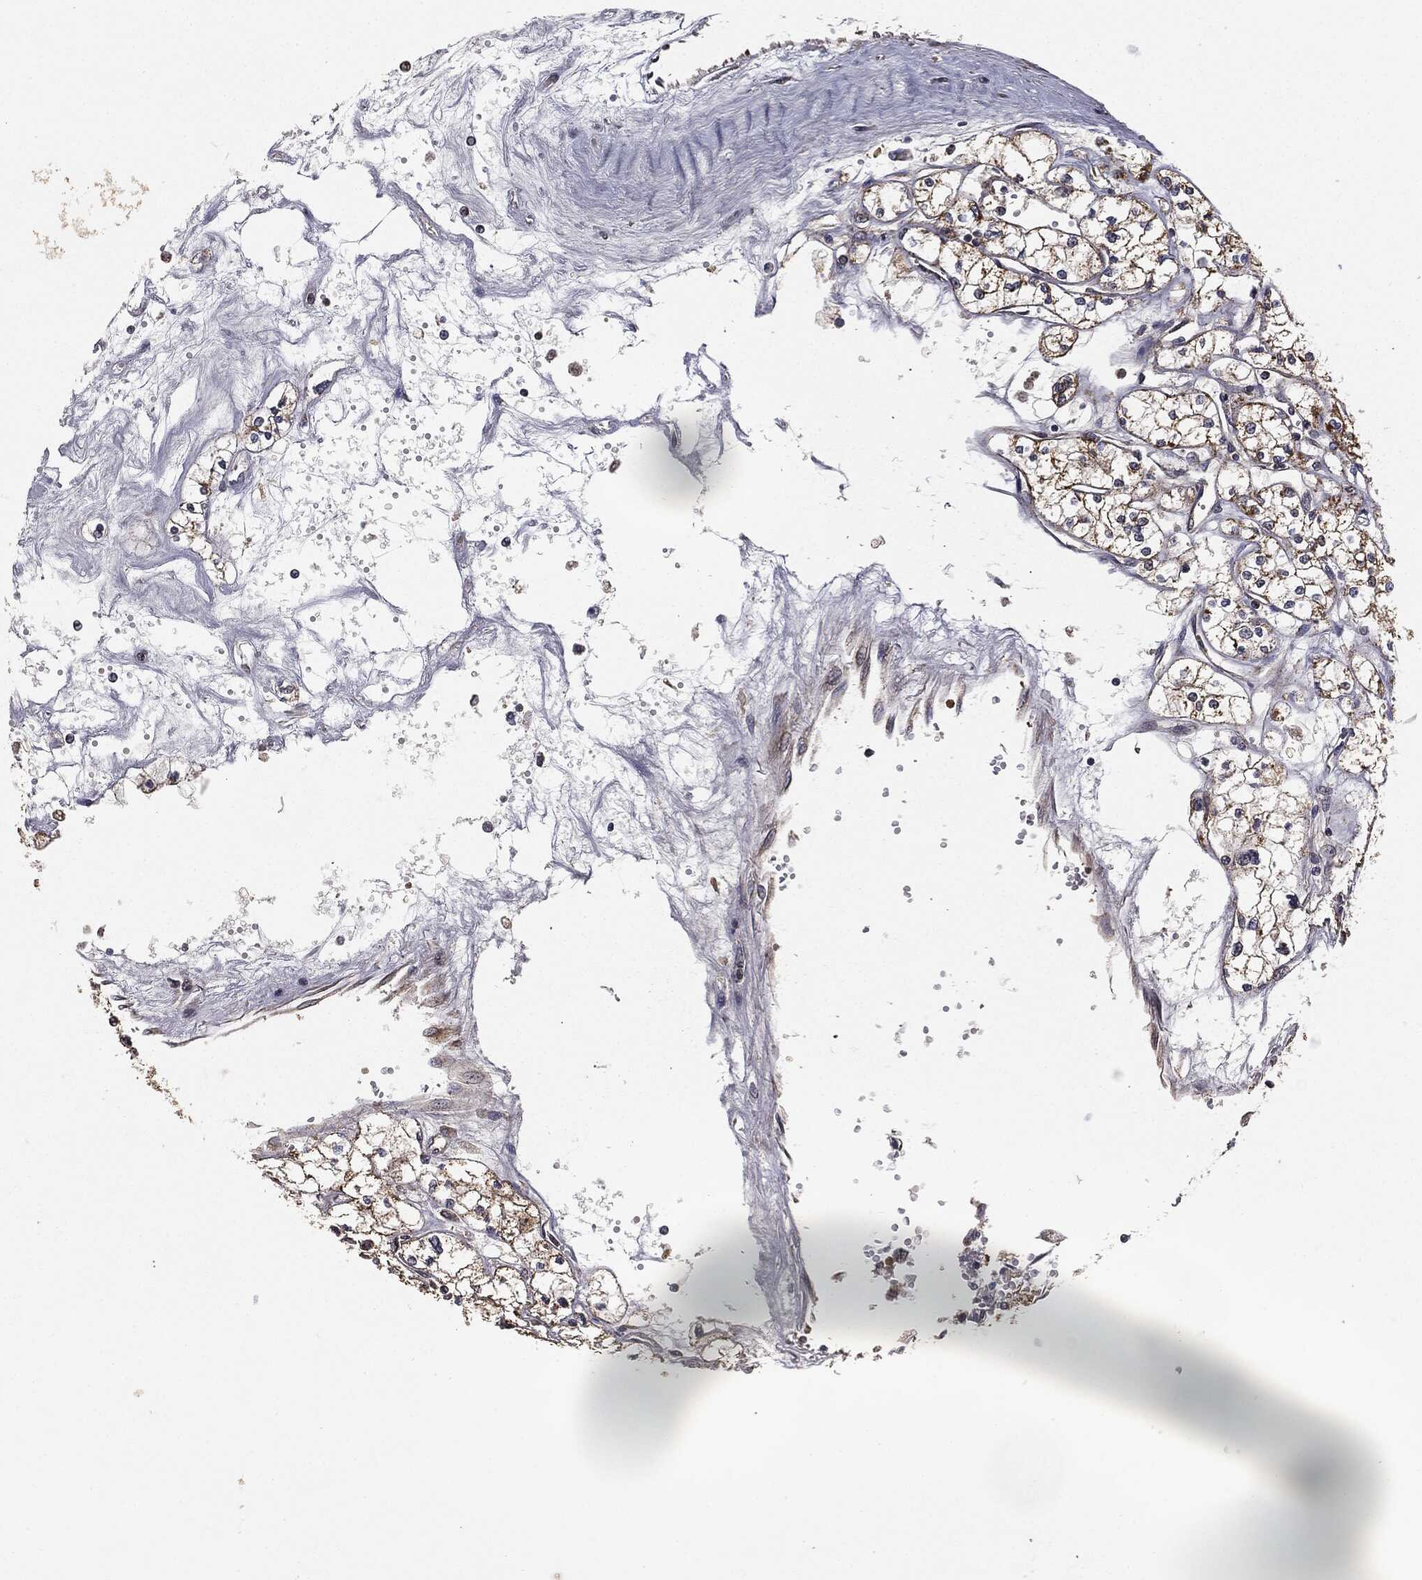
{"staining": {"intensity": "moderate", "quantity": ">75%", "location": "cytoplasmic/membranous"}, "tissue": "renal cancer", "cell_type": "Tumor cells", "image_type": "cancer", "snomed": [{"axis": "morphology", "description": "Adenocarcinoma, NOS"}, {"axis": "topography", "description": "Kidney"}], "caption": "High-magnification brightfield microscopy of adenocarcinoma (renal) stained with DAB (brown) and counterstained with hematoxylin (blue). tumor cells exhibit moderate cytoplasmic/membranous positivity is present in approximately>75% of cells.", "gene": "MIER2", "patient": {"sex": "male", "age": 67}}